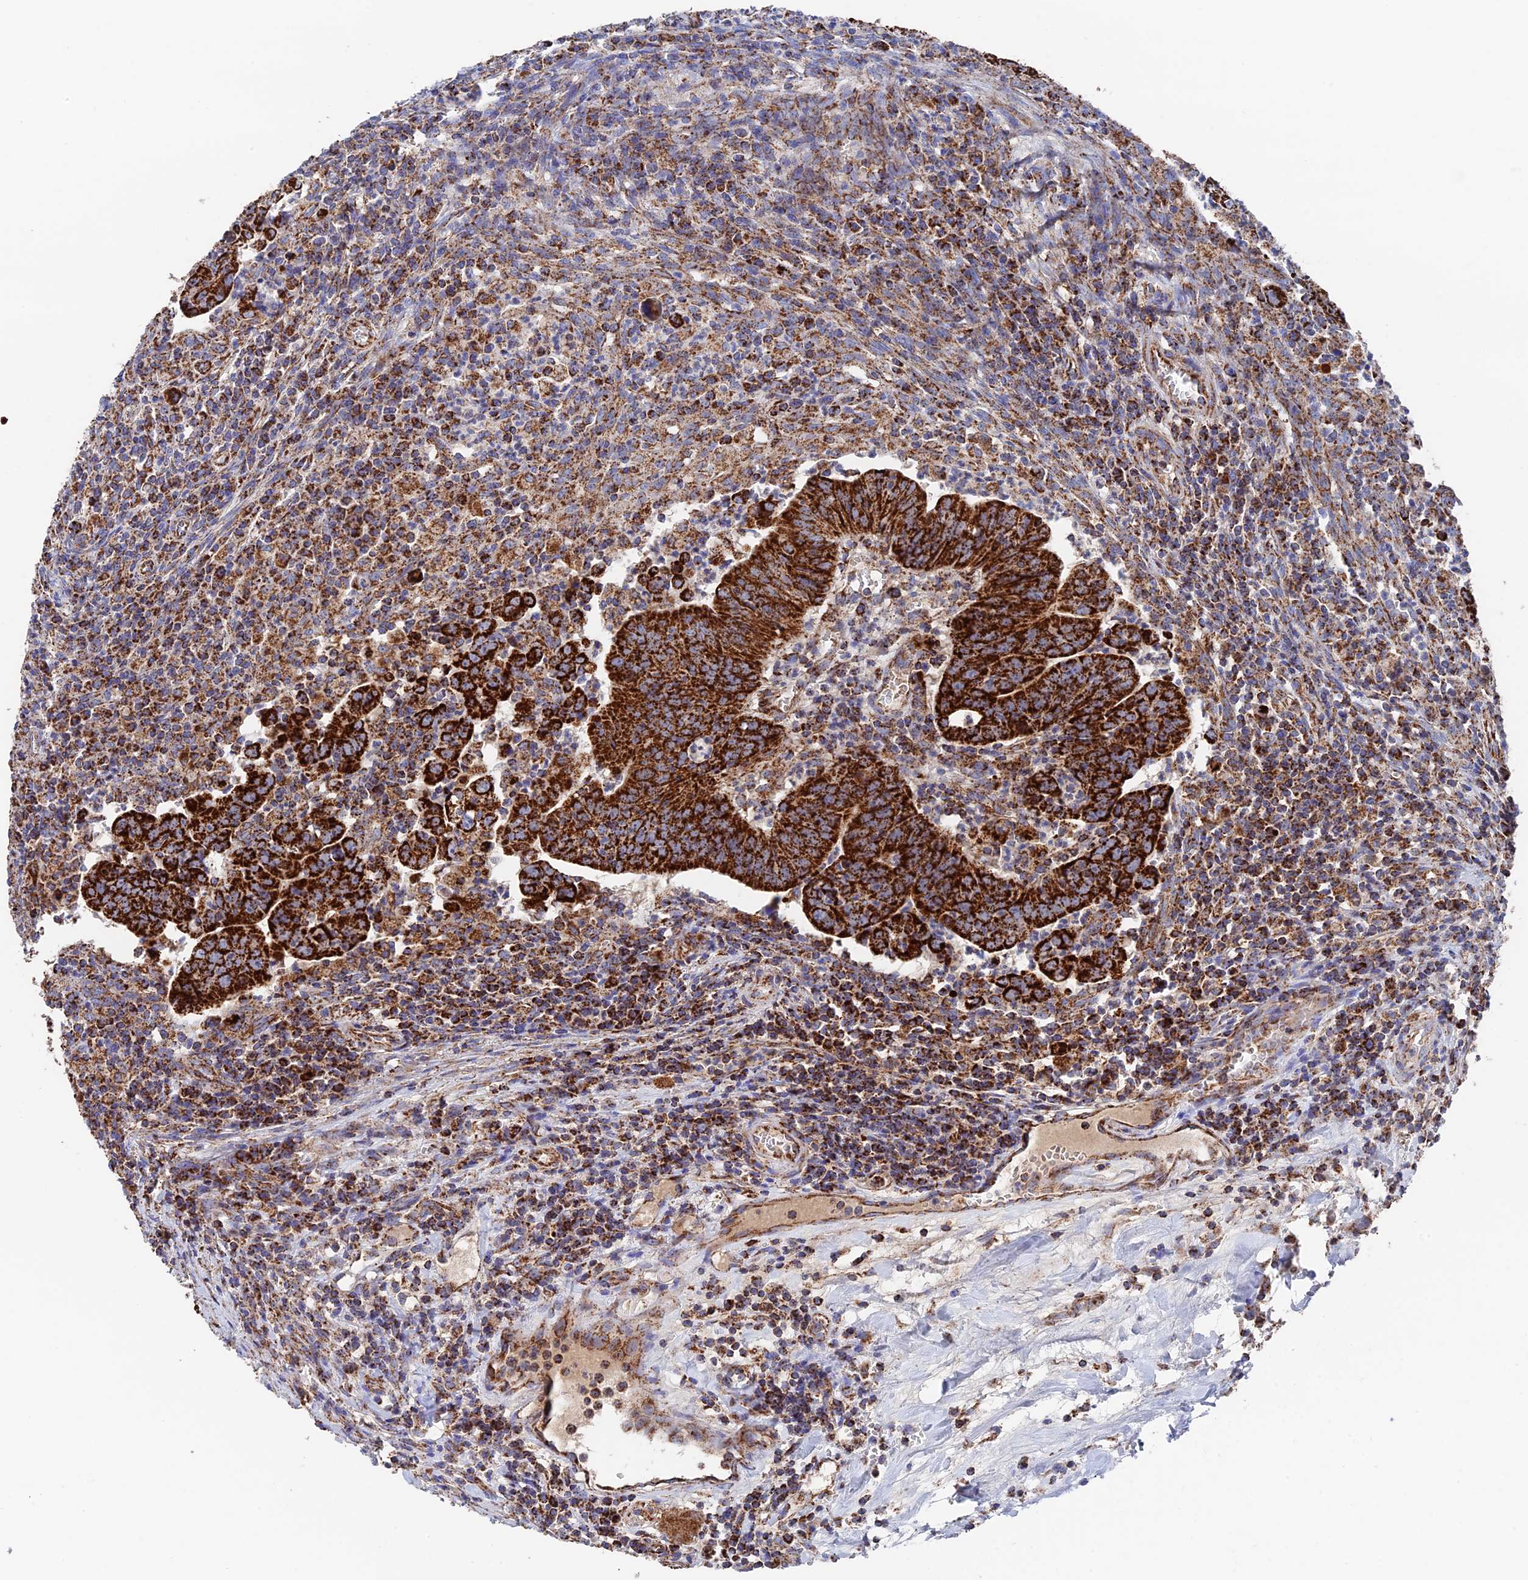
{"staining": {"intensity": "strong", "quantity": ">75%", "location": "cytoplasmic/membranous"}, "tissue": "colorectal cancer", "cell_type": "Tumor cells", "image_type": "cancer", "snomed": [{"axis": "morphology", "description": "Adenocarcinoma, NOS"}, {"axis": "topography", "description": "Rectum"}], "caption": "Human colorectal cancer (adenocarcinoma) stained with a brown dye demonstrates strong cytoplasmic/membranous positive positivity in approximately >75% of tumor cells.", "gene": "HAUS8", "patient": {"sex": "male", "age": 69}}